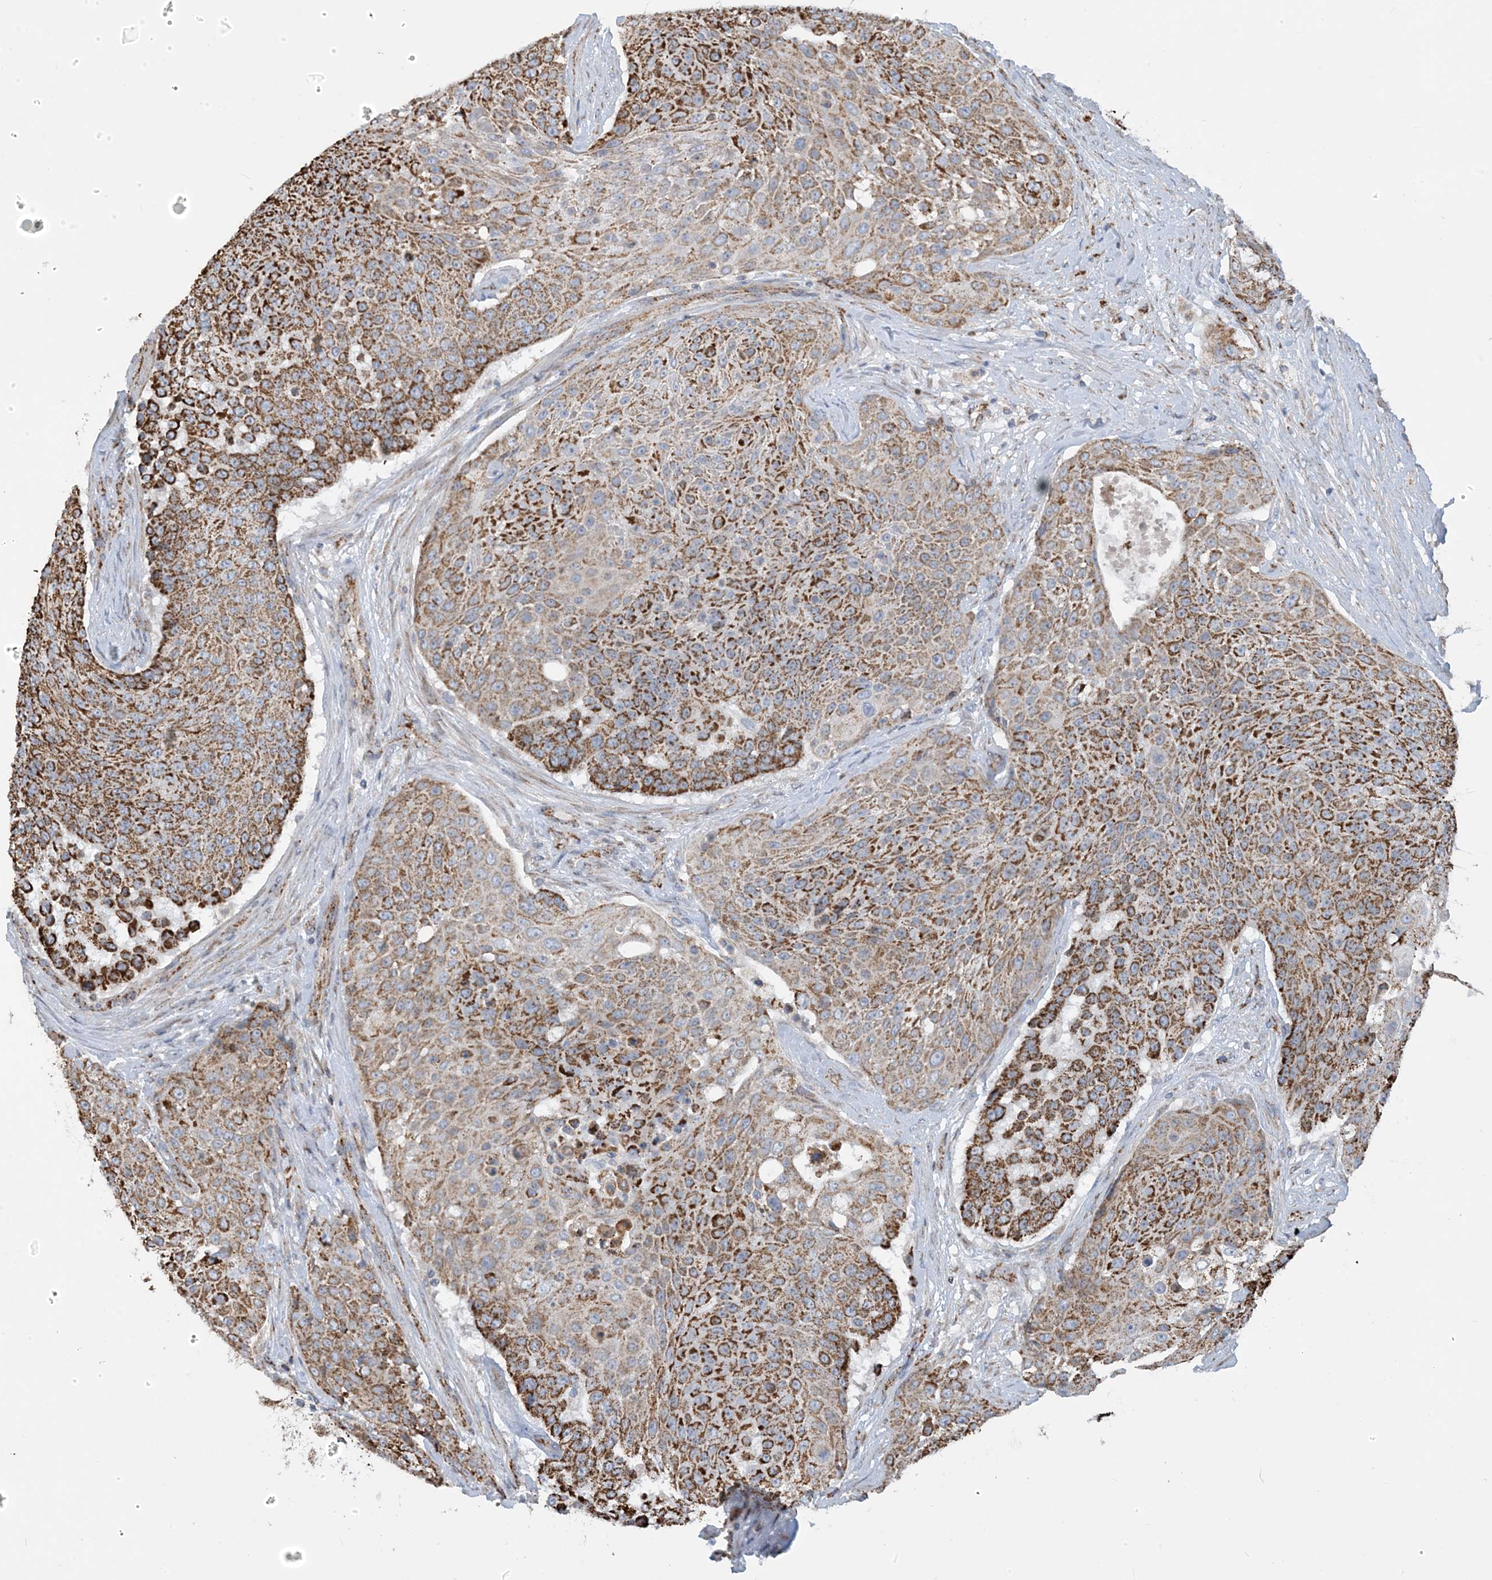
{"staining": {"intensity": "moderate", "quantity": ">75%", "location": "cytoplasmic/membranous"}, "tissue": "urothelial cancer", "cell_type": "Tumor cells", "image_type": "cancer", "snomed": [{"axis": "morphology", "description": "Urothelial carcinoma, High grade"}, {"axis": "topography", "description": "Urinary bladder"}], "caption": "Brown immunohistochemical staining in human urothelial carcinoma (high-grade) exhibits moderate cytoplasmic/membranous expression in about >75% of tumor cells.", "gene": "PCDHGA1", "patient": {"sex": "female", "age": 63}}